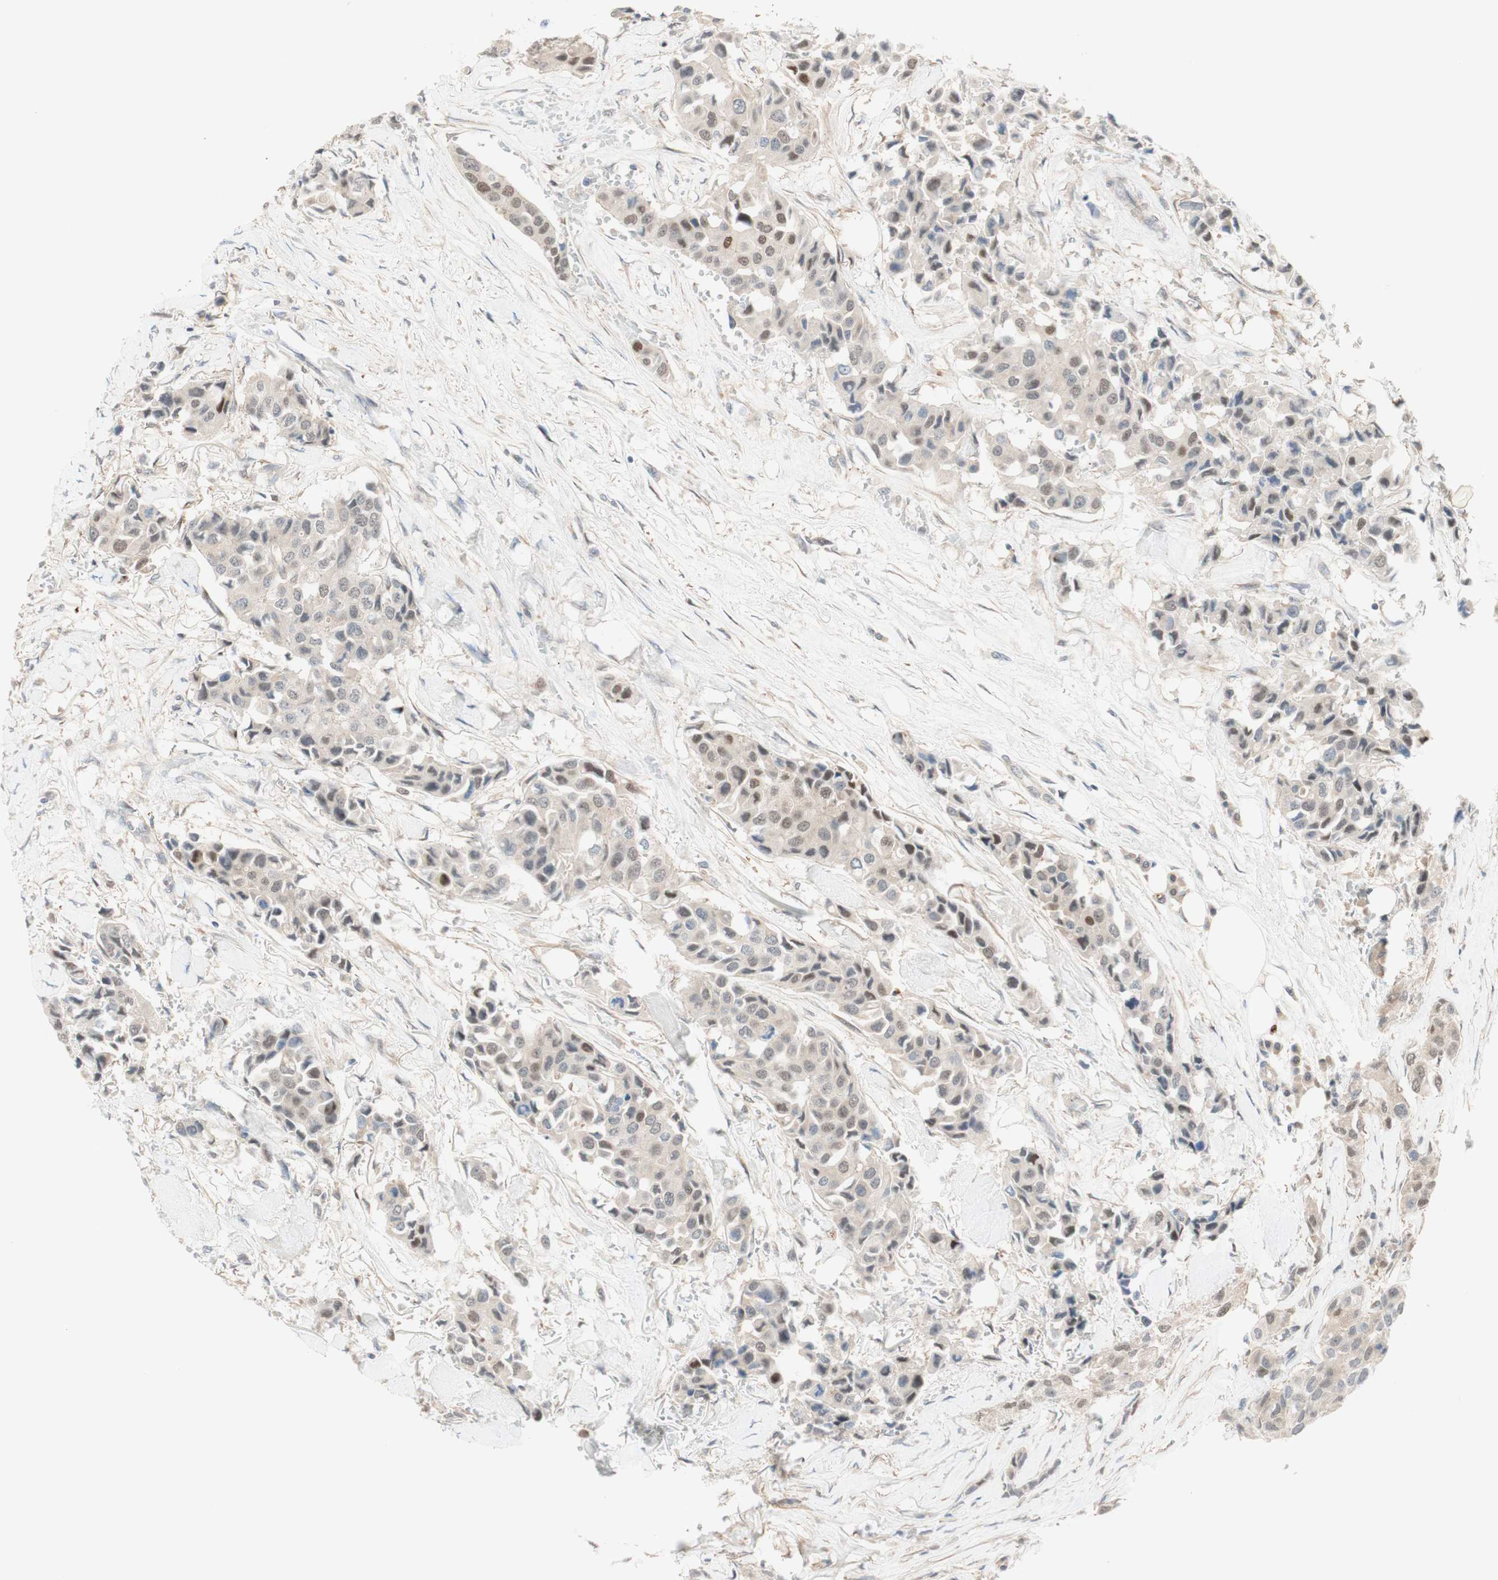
{"staining": {"intensity": "weak", "quantity": "25%-75%", "location": "nuclear"}, "tissue": "breast cancer", "cell_type": "Tumor cells", "image_type": "cancer", "snomed": [{"axis": "morphology", "description": "Duct carcinoma"}, {"axis": "topography", "description": "Breast"}], "caption": "A histopathology image of breast cancer (intraductal carcinoma) stained for a protein exhibits weak nuclear brown staining in tumor cells. The protein is stained brown, and the nuclei are stained in blue (DAB (3,3'-diaminobenzidine) IHC with brightfield microscopy, high magnification).", "gene": "RFNG", "patient": {"sex": "female", "age": 80}}